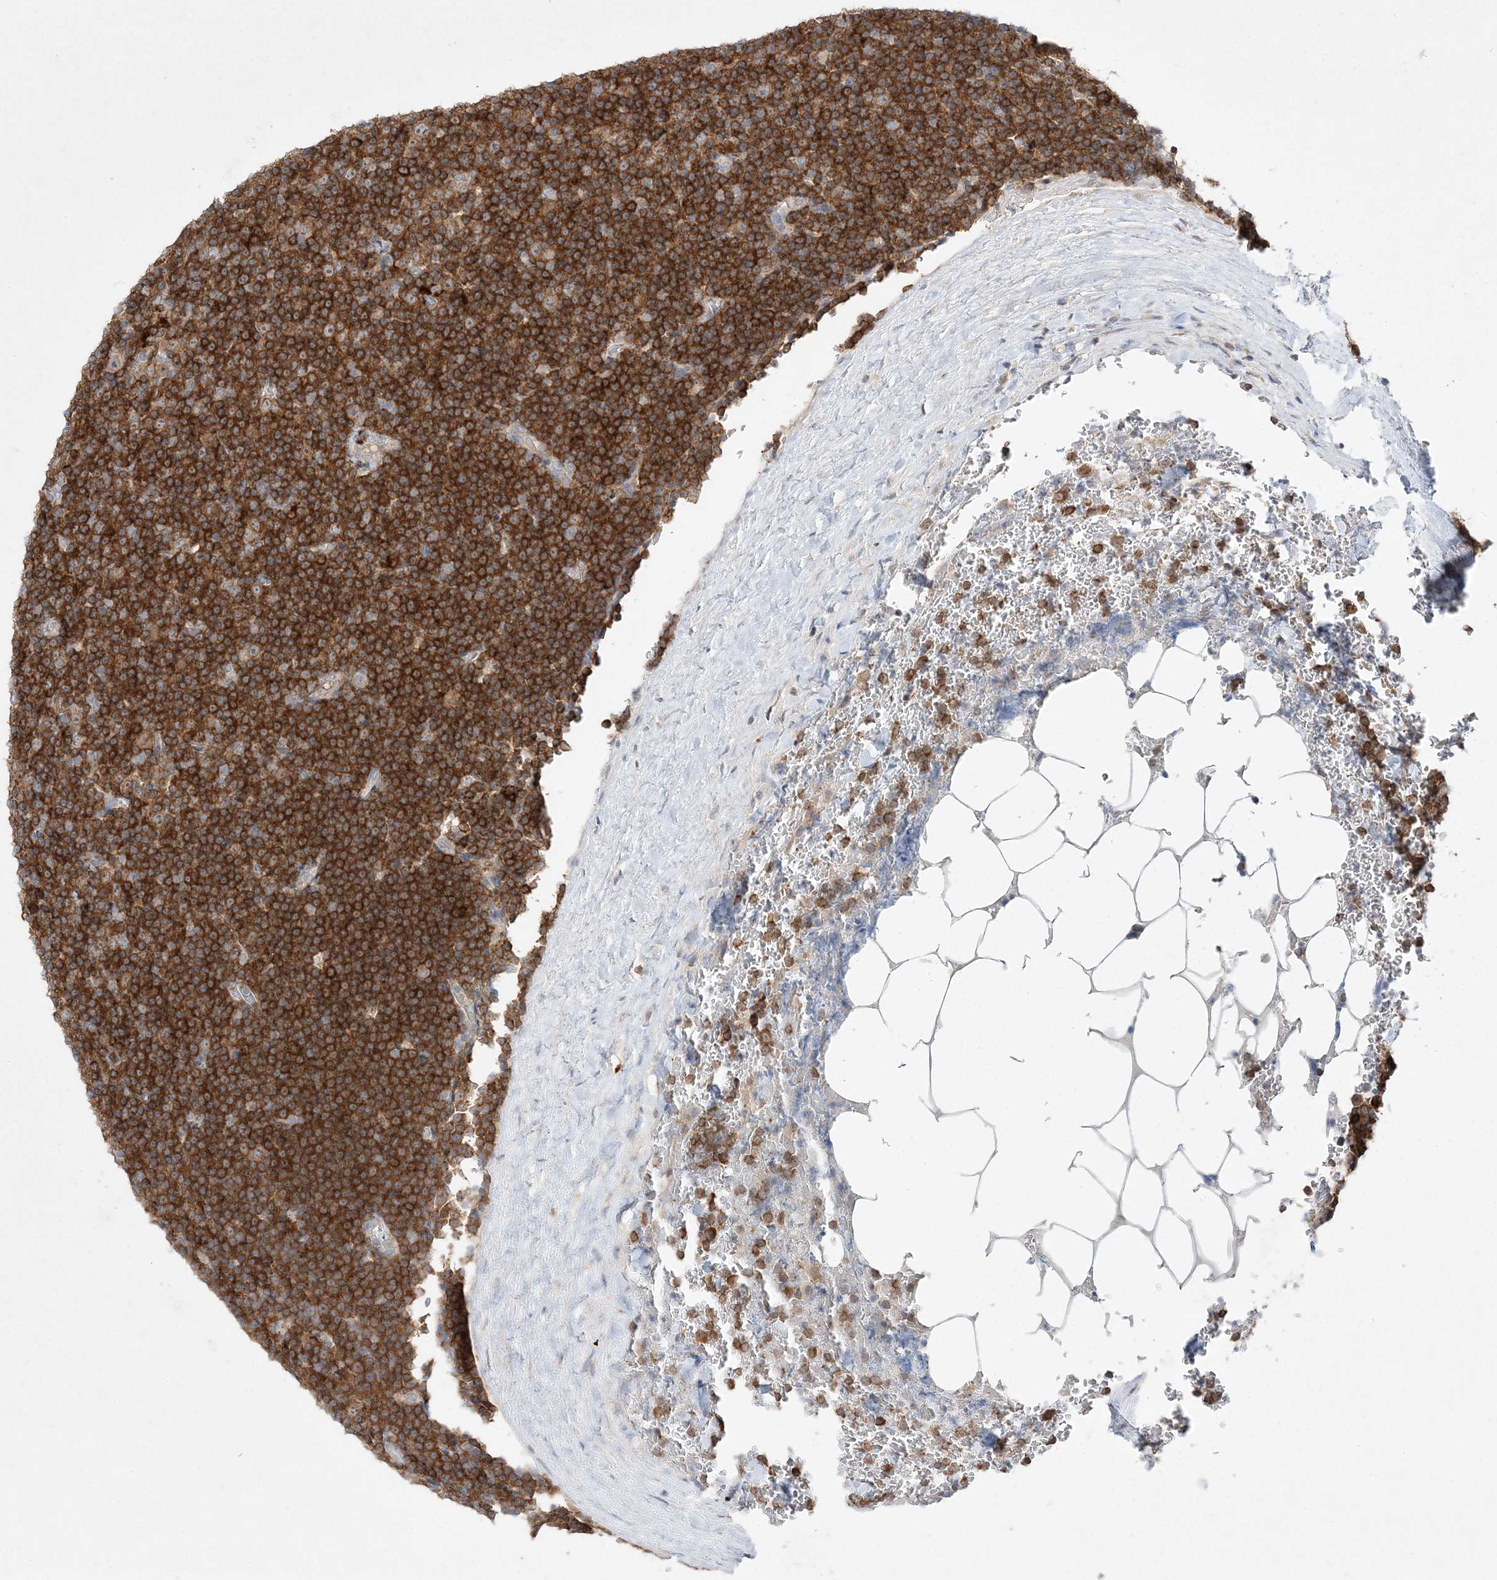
{"staining": {"intensity": "strong", "quantity": ">75%", "location": "cytoplasmic/membranous"}, "tissue": "lymphoma", "cell_type": "Tumor cells", "image_type": "cancer", "snomed": [{"axis": "morphology", "description": "Malignant lymphoma, non-Hodgkin's type, Low grade"}, {"axis": "topography", "description": "Lymph node"}], "caption": "Human low-grade malignant lymphoma, non-Hodgkin's type stained for a protein (brown) exhibits strong cytoplasmic/membranous positive positivity in approximately >75% of tumor cells.", "gene": "CLNK", "patient": {"sex": "female", "age": 67}}